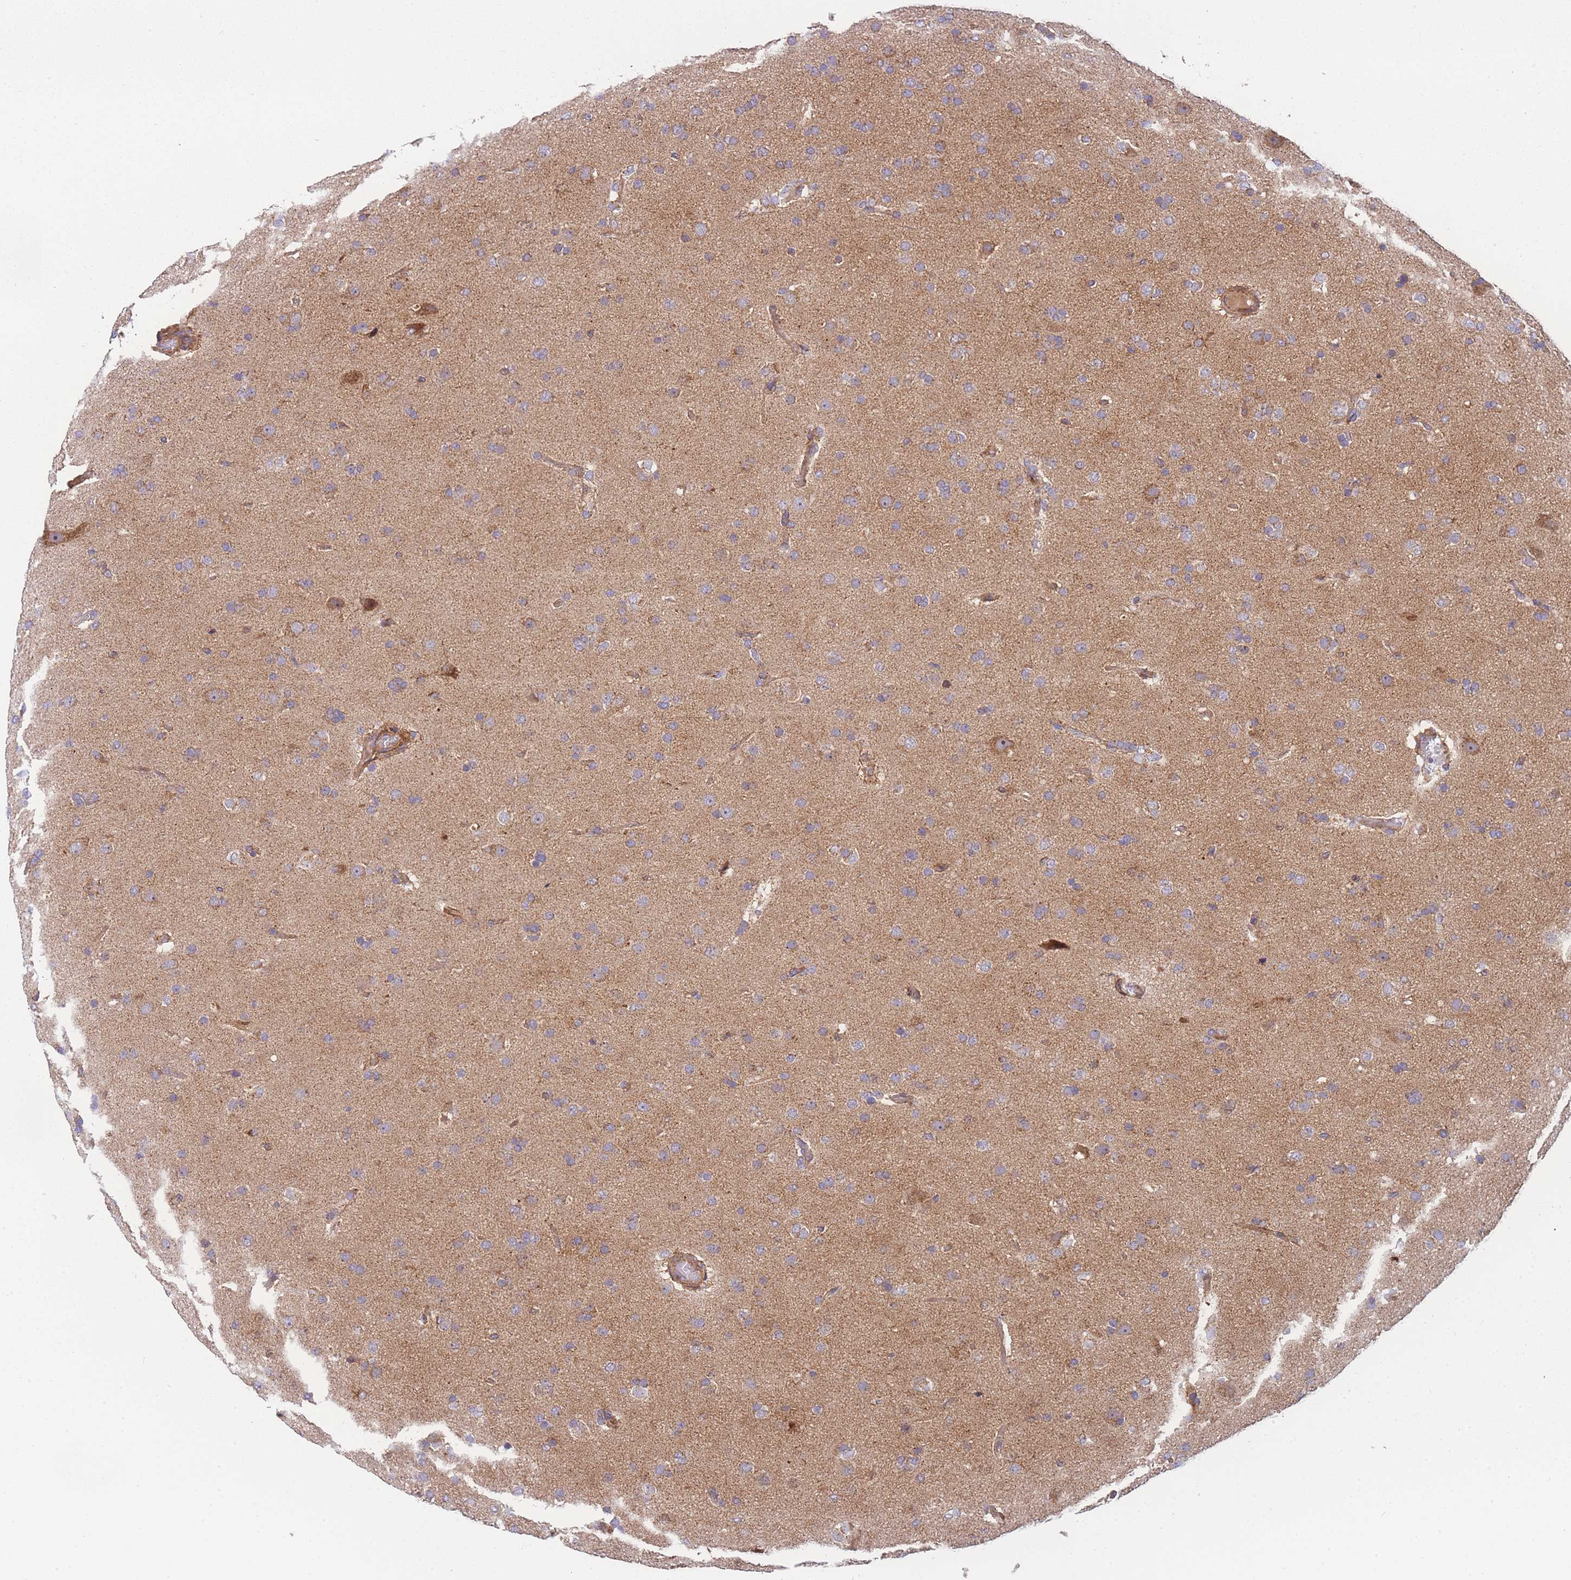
{"staining": {"intensity": "negative", "quantity": "none", "location": "none"}, "tissue": "glioma", "cell_type": "Tumor cells", "image_type": "cancer", "snomed": [{"axis": "morphology", "description": "Glioma, malignant, Low grade"}, {"axis": "topography", "description": "Brain"}], "caption": "Immunohistochemistry micrograph of neoplastic tissue: glioma stained with DAB demonstrates no significant protein staining in tumor cells.", "gene": "MTRES1", "patient": {"sex": "male", "age": 65}}